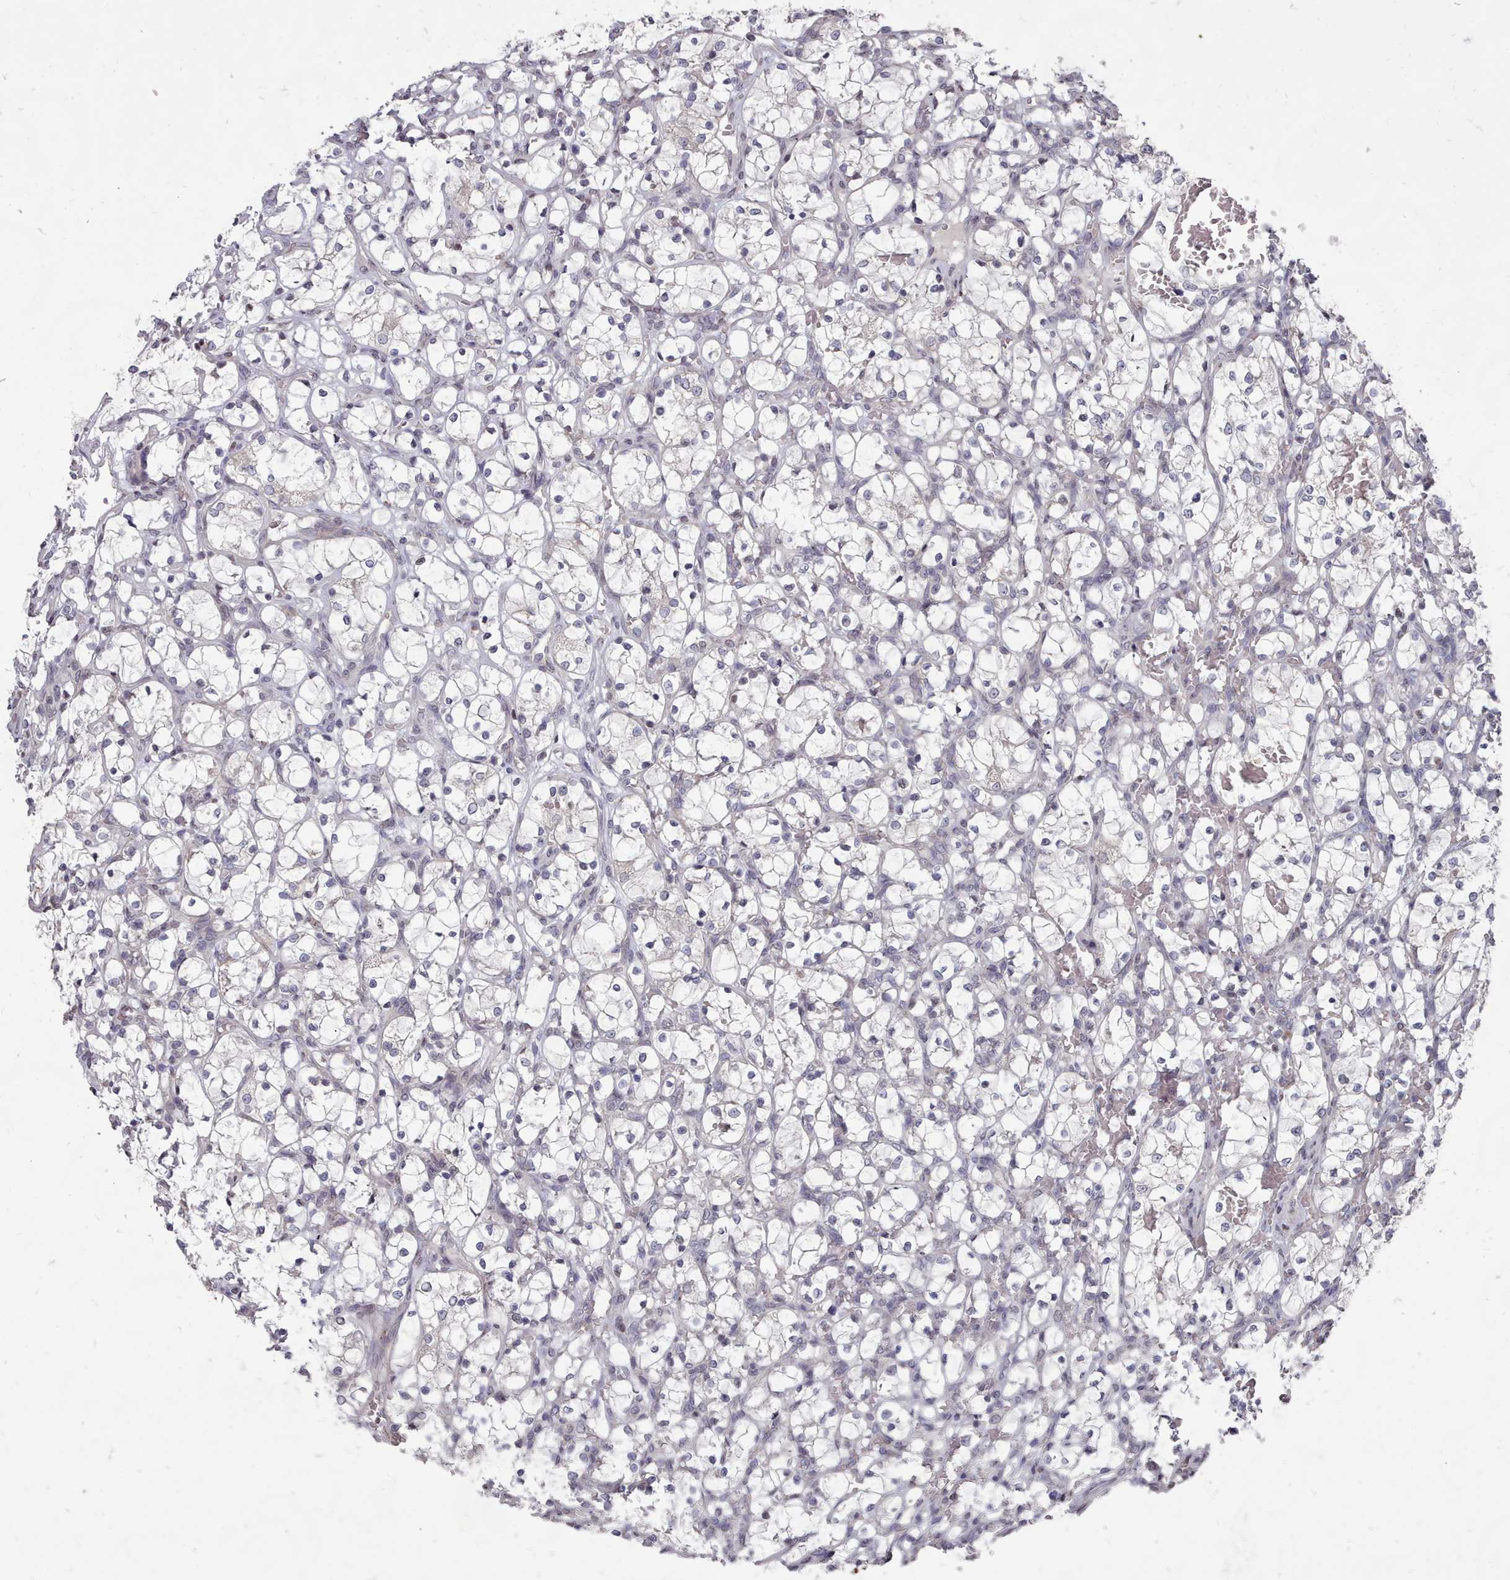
{"staining": {"intensity": "negative", "quantity": "none", "location": "none"}, "tissue": "renal cancer", "cell_type": "Tumor cells", "image_type": "cancer", "snomed": [{"axis": "morphology", "description": "Adenocarcinoma, NOS"}, {"axis": "topography", "description": "Kidney"}], "caption": "Immunohistochemical staining of human adenocarcinoma (renal) shows no significant positivity in tumor cells.", "gene": "ACKR3", "patient": {"sex": "female", "age": 69}}